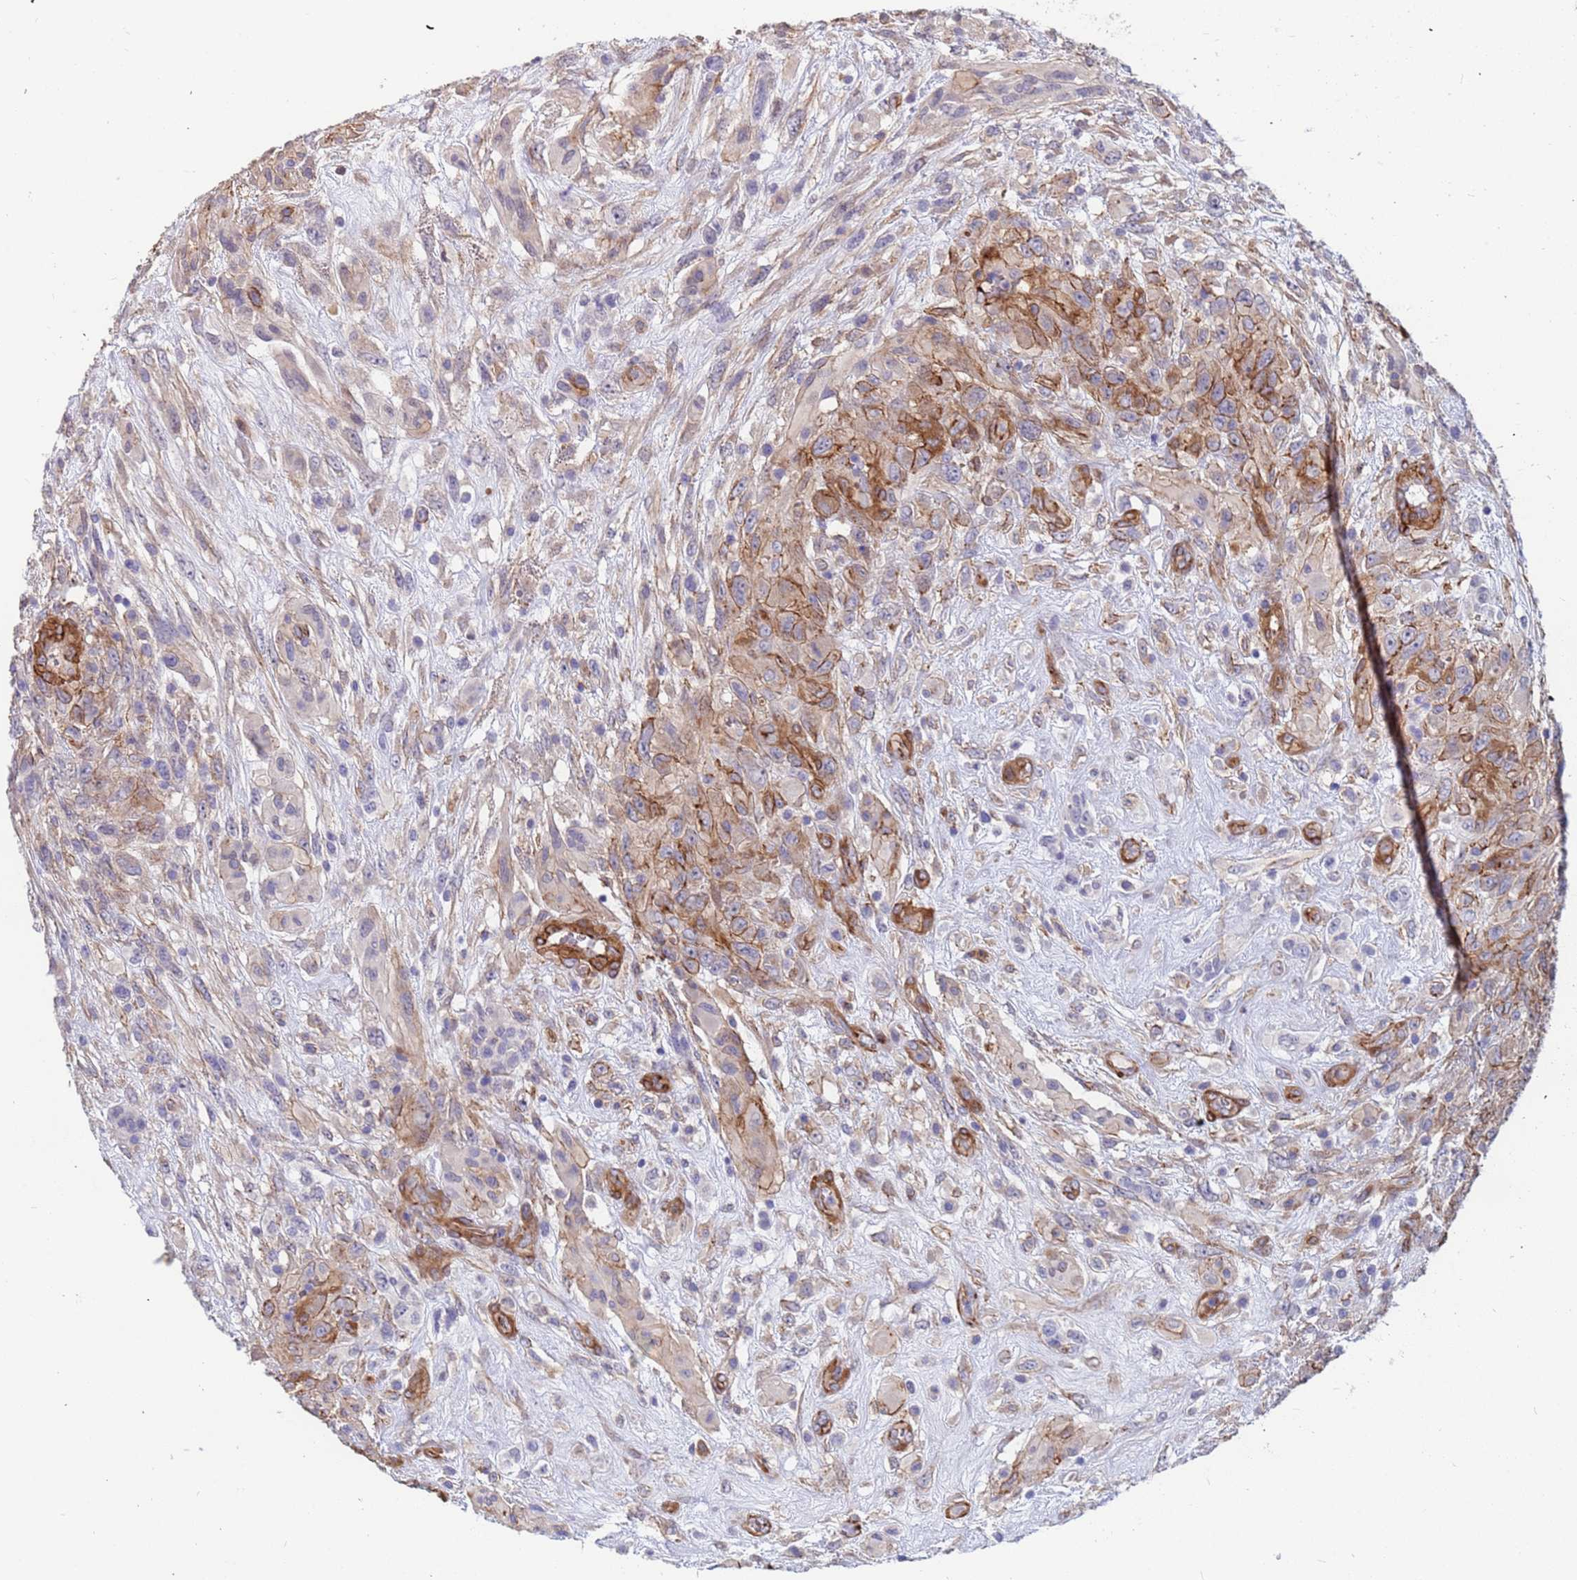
{"staining": {"intensity": "moderate", "quantity": "<25%", "location": "cytoplasmic/membranous"}, "tissue": "glioma", "cell_type": "Tumor cells", "image_type": "cancer", "snomed": [{"axis": "morphology", "description": "Glioma, malignant, High grade"}, {"axis": "topography", "description": "Brain"}], "caption": "A high-resolution histopathology image shows immunohistochemistry staining of glioma, which displays moderate cytoplasmic/membranous positivity in approximately <25% of tumor cells.", "gene": "EHD2", "patient": {"sex": "male", "age": 61}}